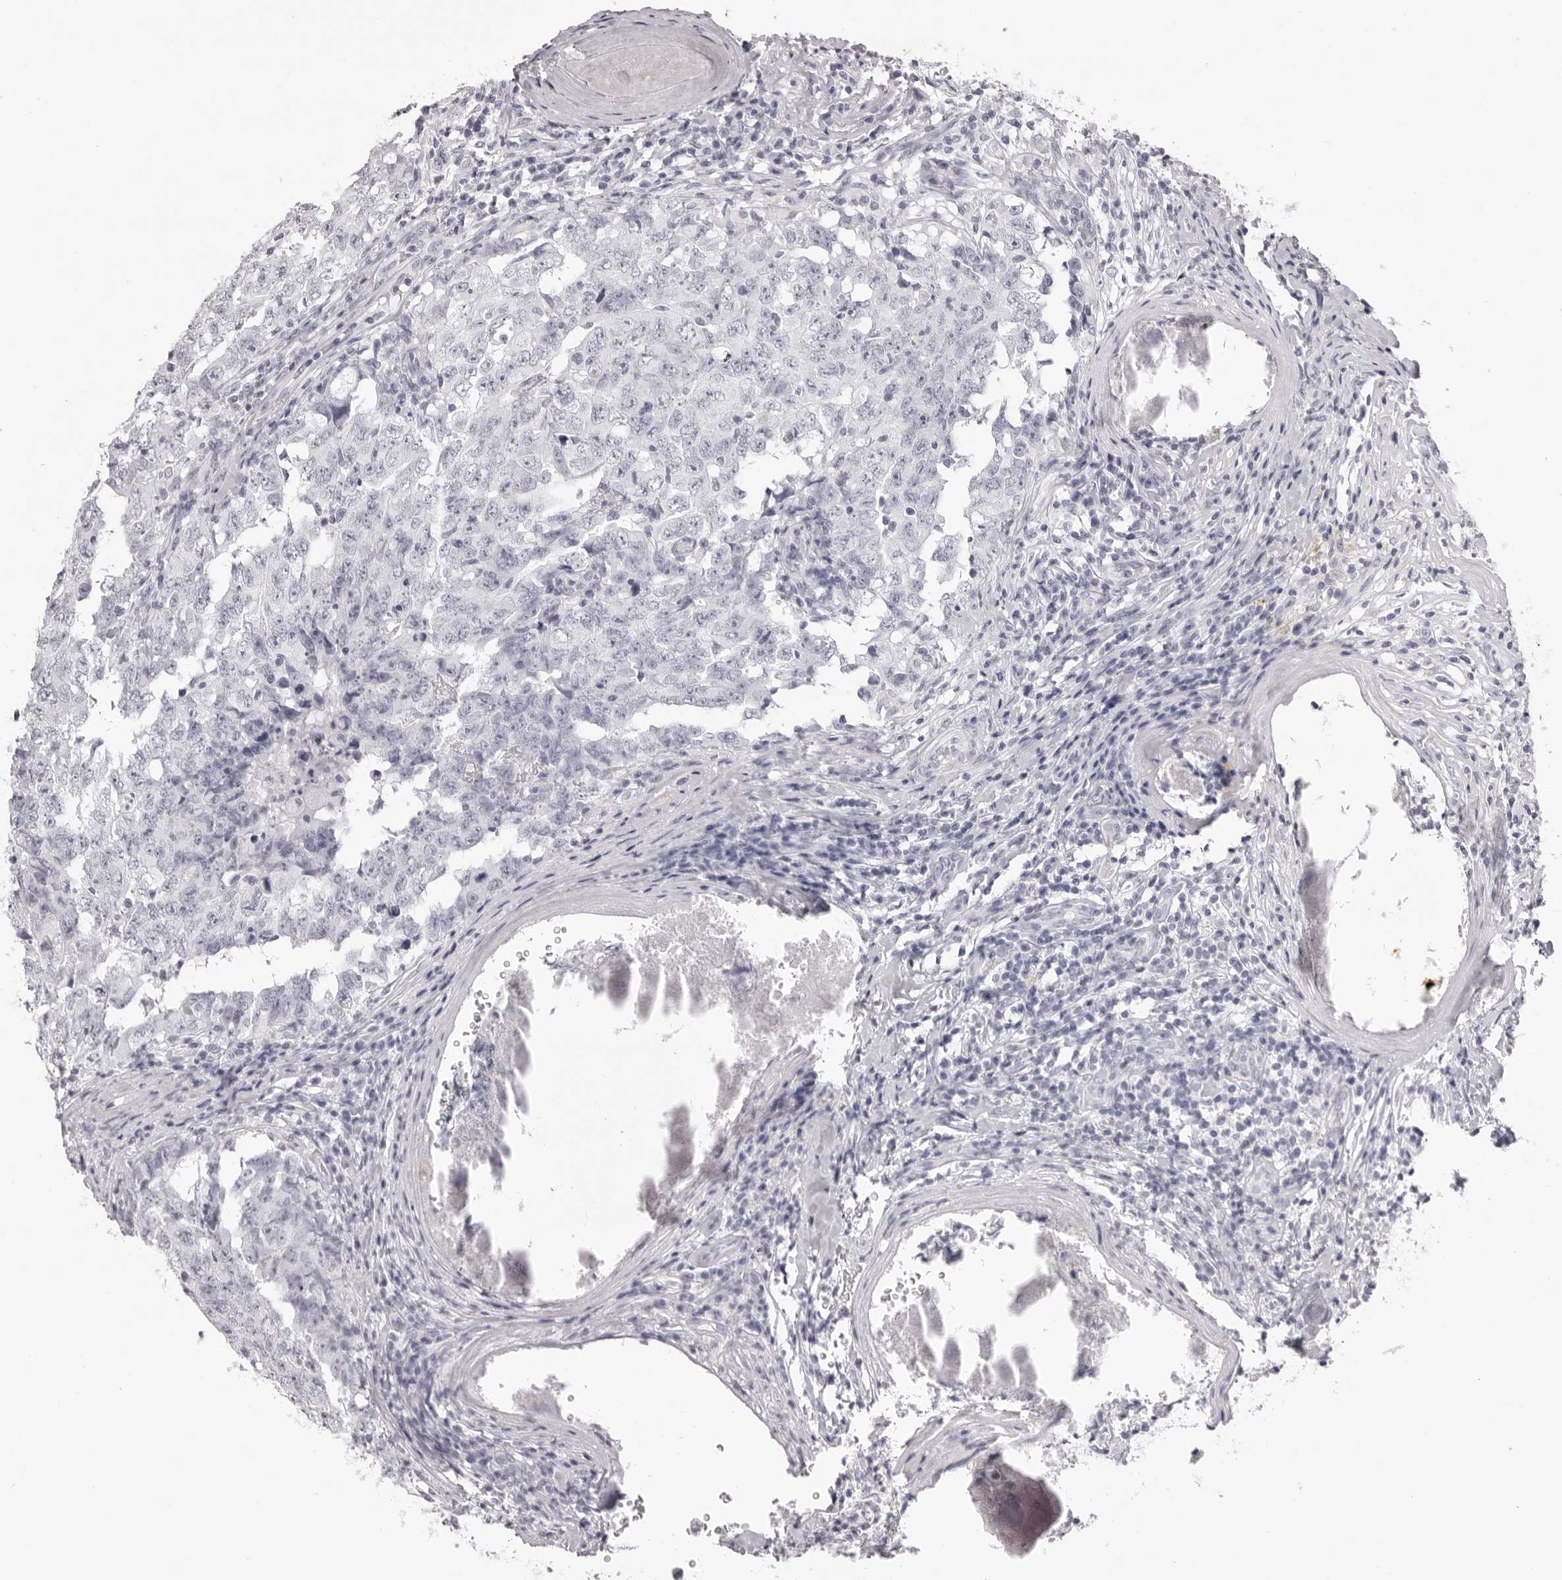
{"staining": {"intensity": "negative", "quantity": "none", "location": "none"}, "tissue": "testis cancer", "cell_type": "Tumor cells", "image_type": "cancer", "snomed": [{"axis": "morphology", "description": "Carcinoma, Embryonal, NOS"}, {"axis": "topography", "description": "Testis"}], "caption": "Tumor cells show no significant staining in testis cancer (embryonal carcinoma).", "gene": "CST1", "patient": {"sex": "male", "age": 26}}